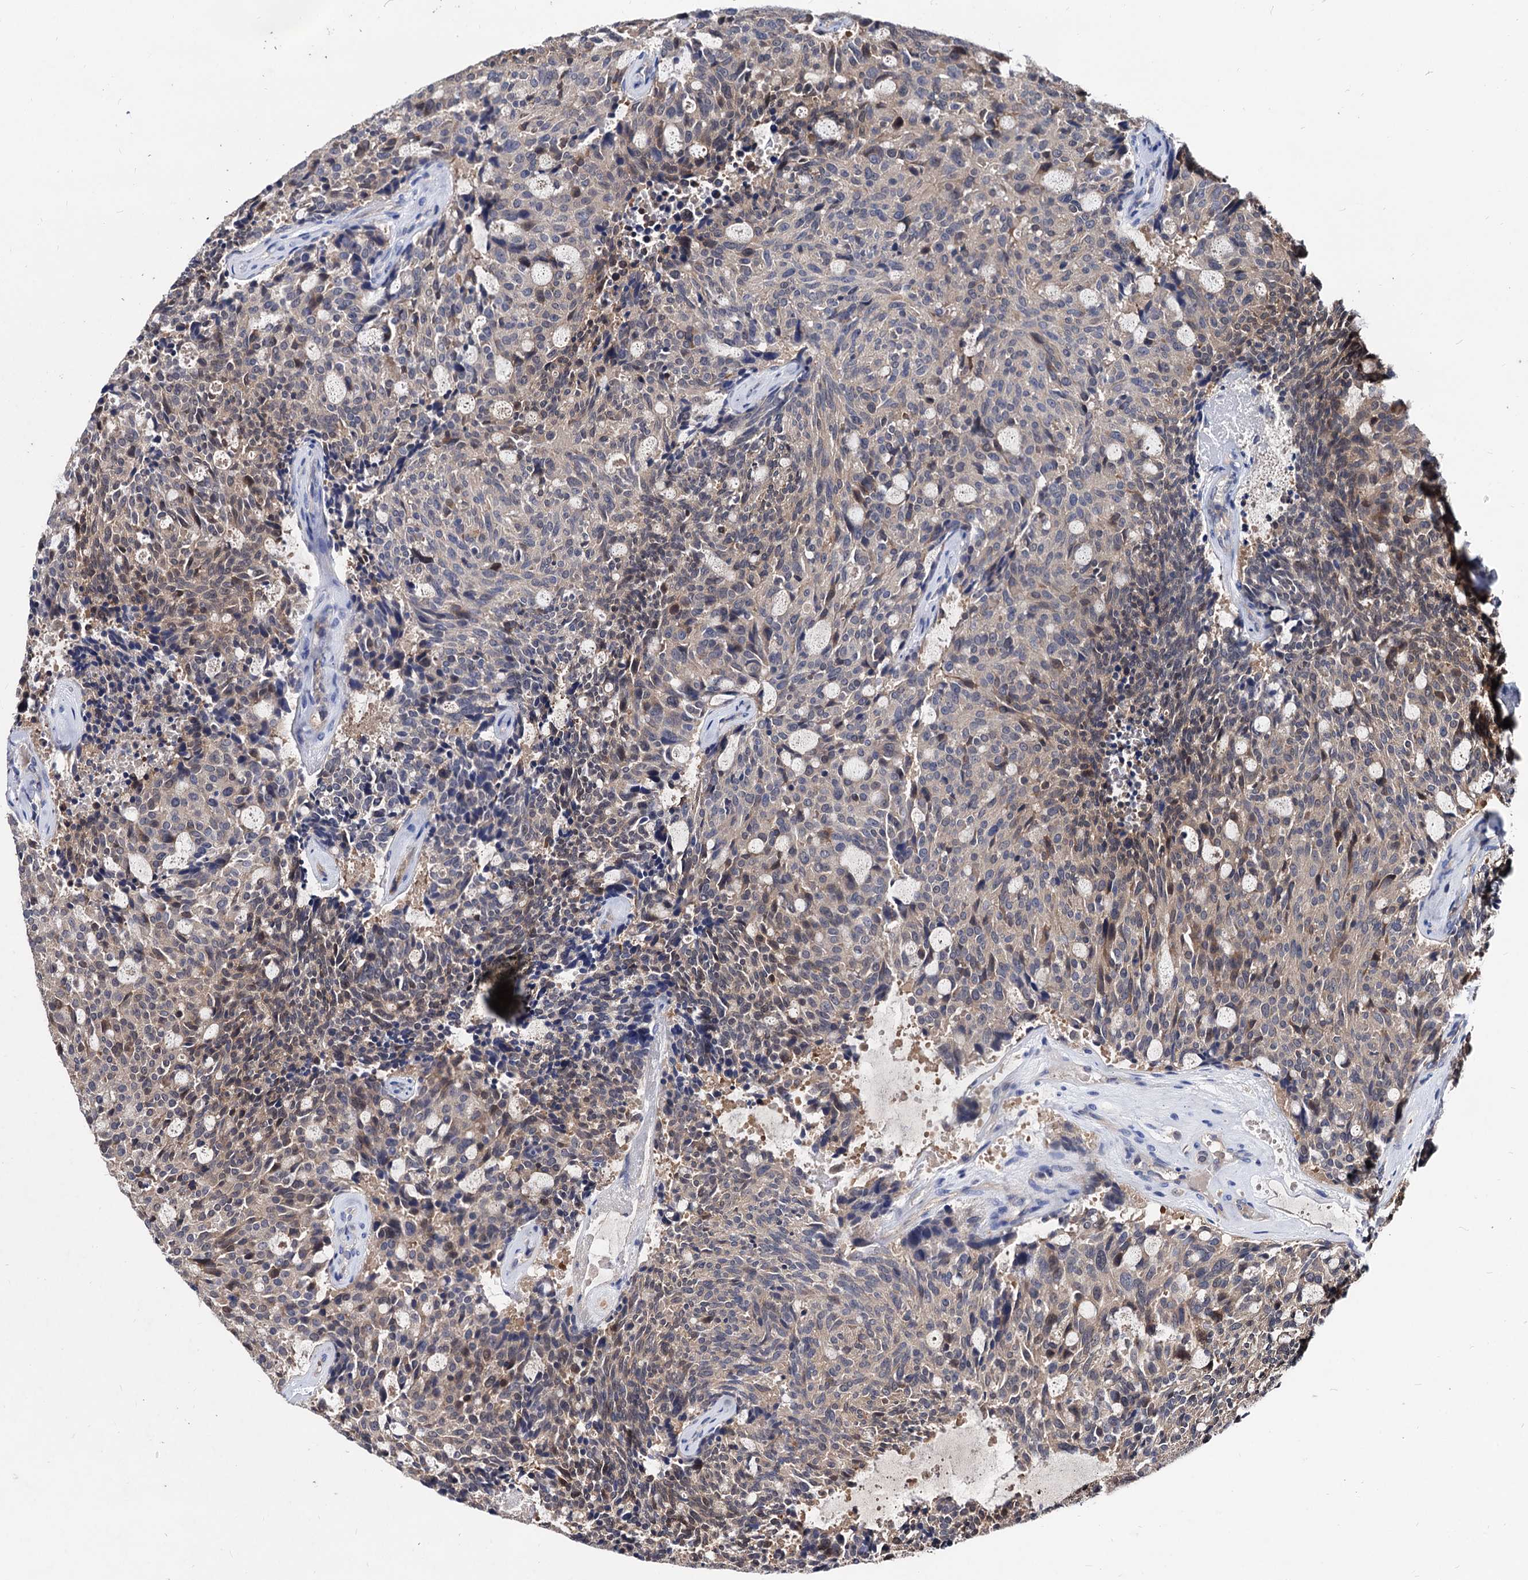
{"staining": {"intensity": "weak", "quantity": "<25%", "location": "cytoplasmic/membranous"}, "tissue": "carcinoid", "cell_type": "Tumor cells", "image_type": "cancer", "snomed": [{"axis": "morphology", "description": "Carcinoid, malignant, NOS"}, {"axis": "topography", "description": "Pancreas"}], "caption": "Immunohistochemistry photomicrograph of neoplastic tissue: carcinoid (malignant) stained with DAB (3,3'-diaminobenzidine) displays no significant protein staining in tumor cells.", "gene": "CPPED1", "patient": {"sex": "female", "age": 54}}